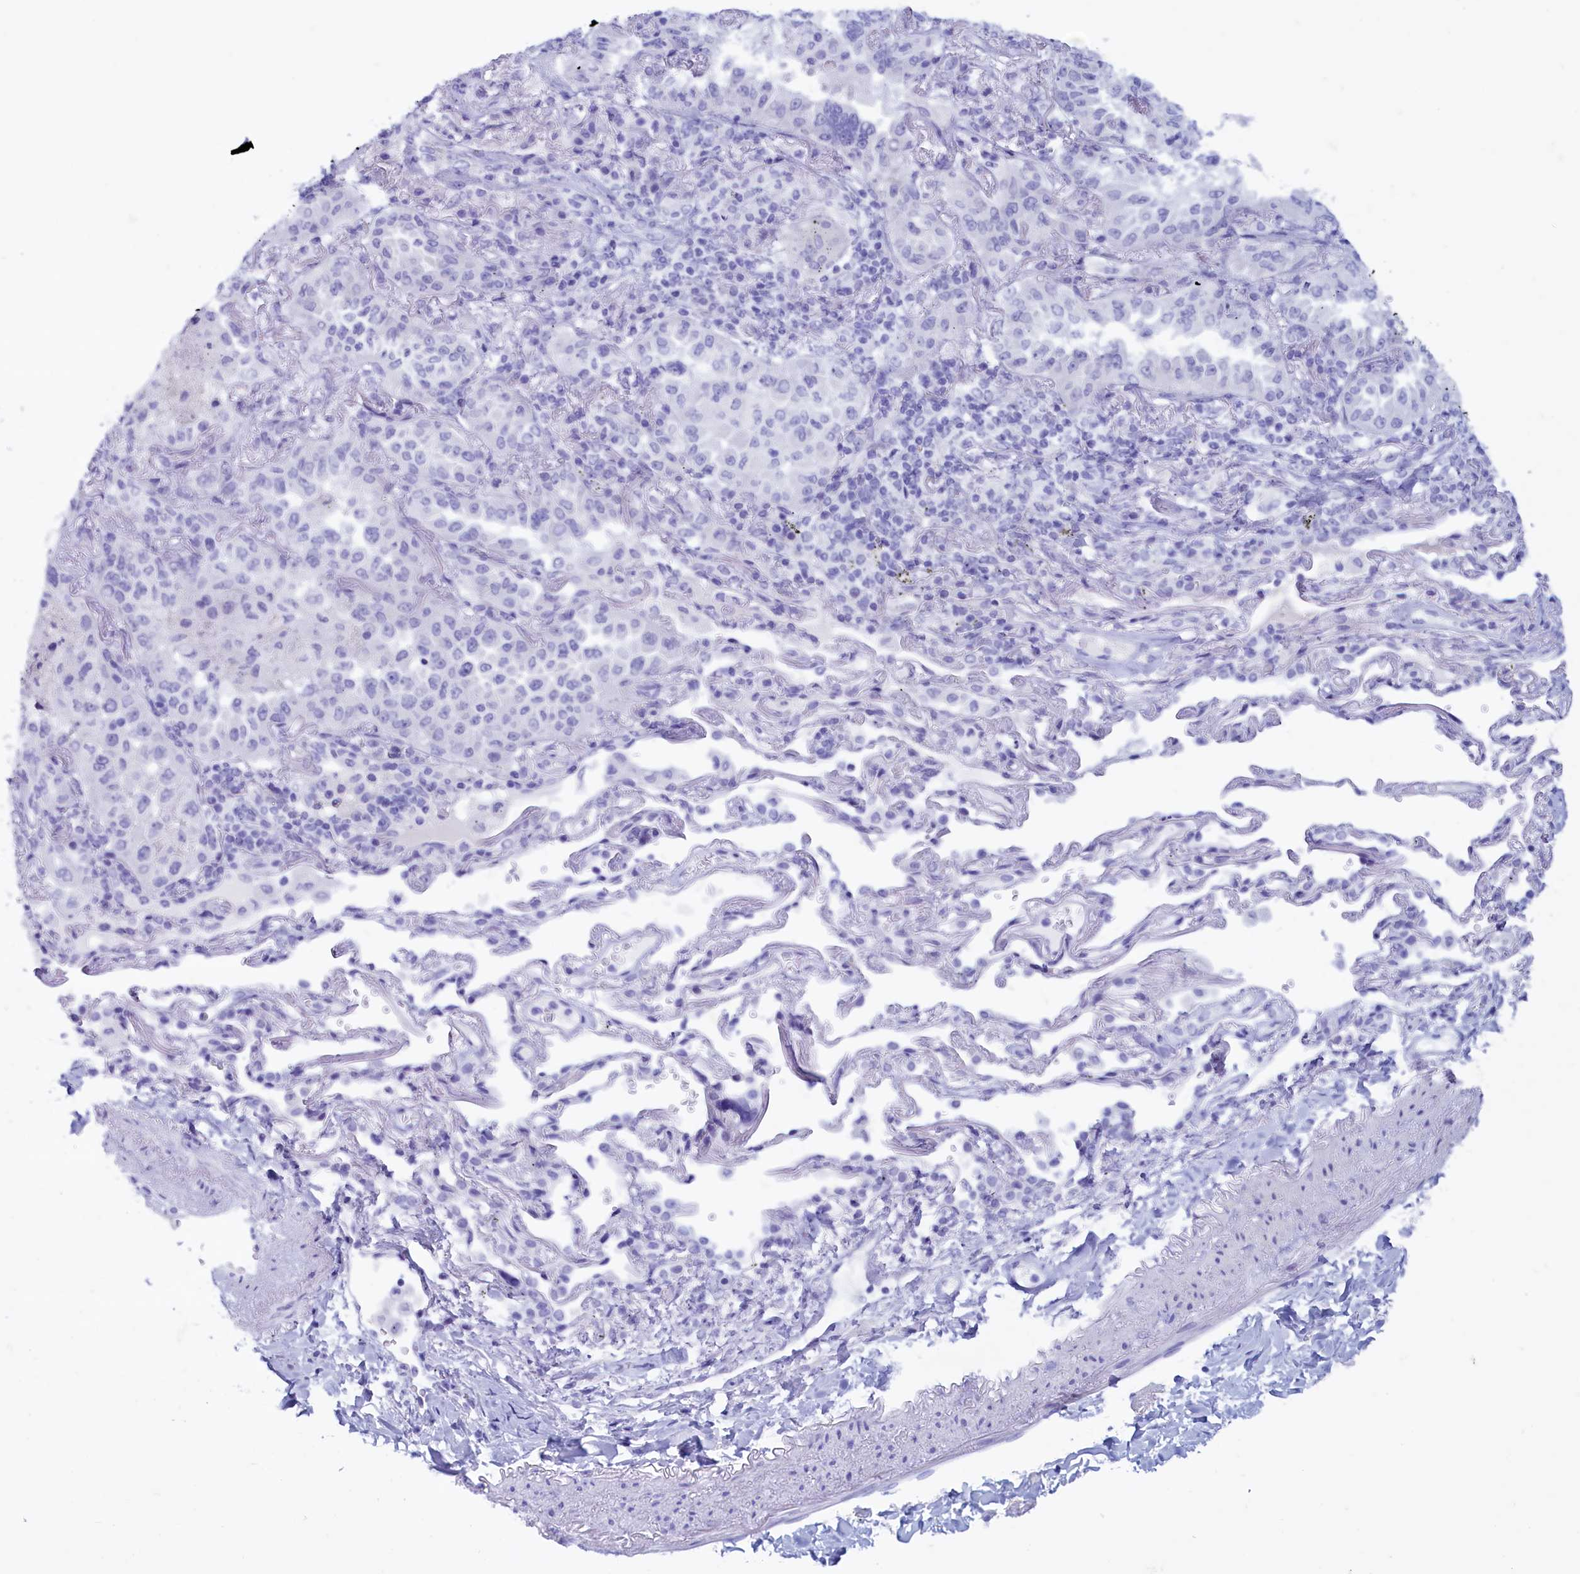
{"staining": {"intensity": "negative", "quantity": "none", "location": "none"}, "tissue": "lung cancer", "cell_type": "Tumor cells", "image_type": "cancer", "snomed": [{"axis": "morphology", "description": "Adenocarcinoma, NOS"}, {"axis": "topography", "description": "Lung"}], "caption": "The micrograph shows no staining of tumor cells in lung cancer (adenocarcinoma).", "gene": "MAP1LC3A", "patient": {"sex": "female", "age": 69}}